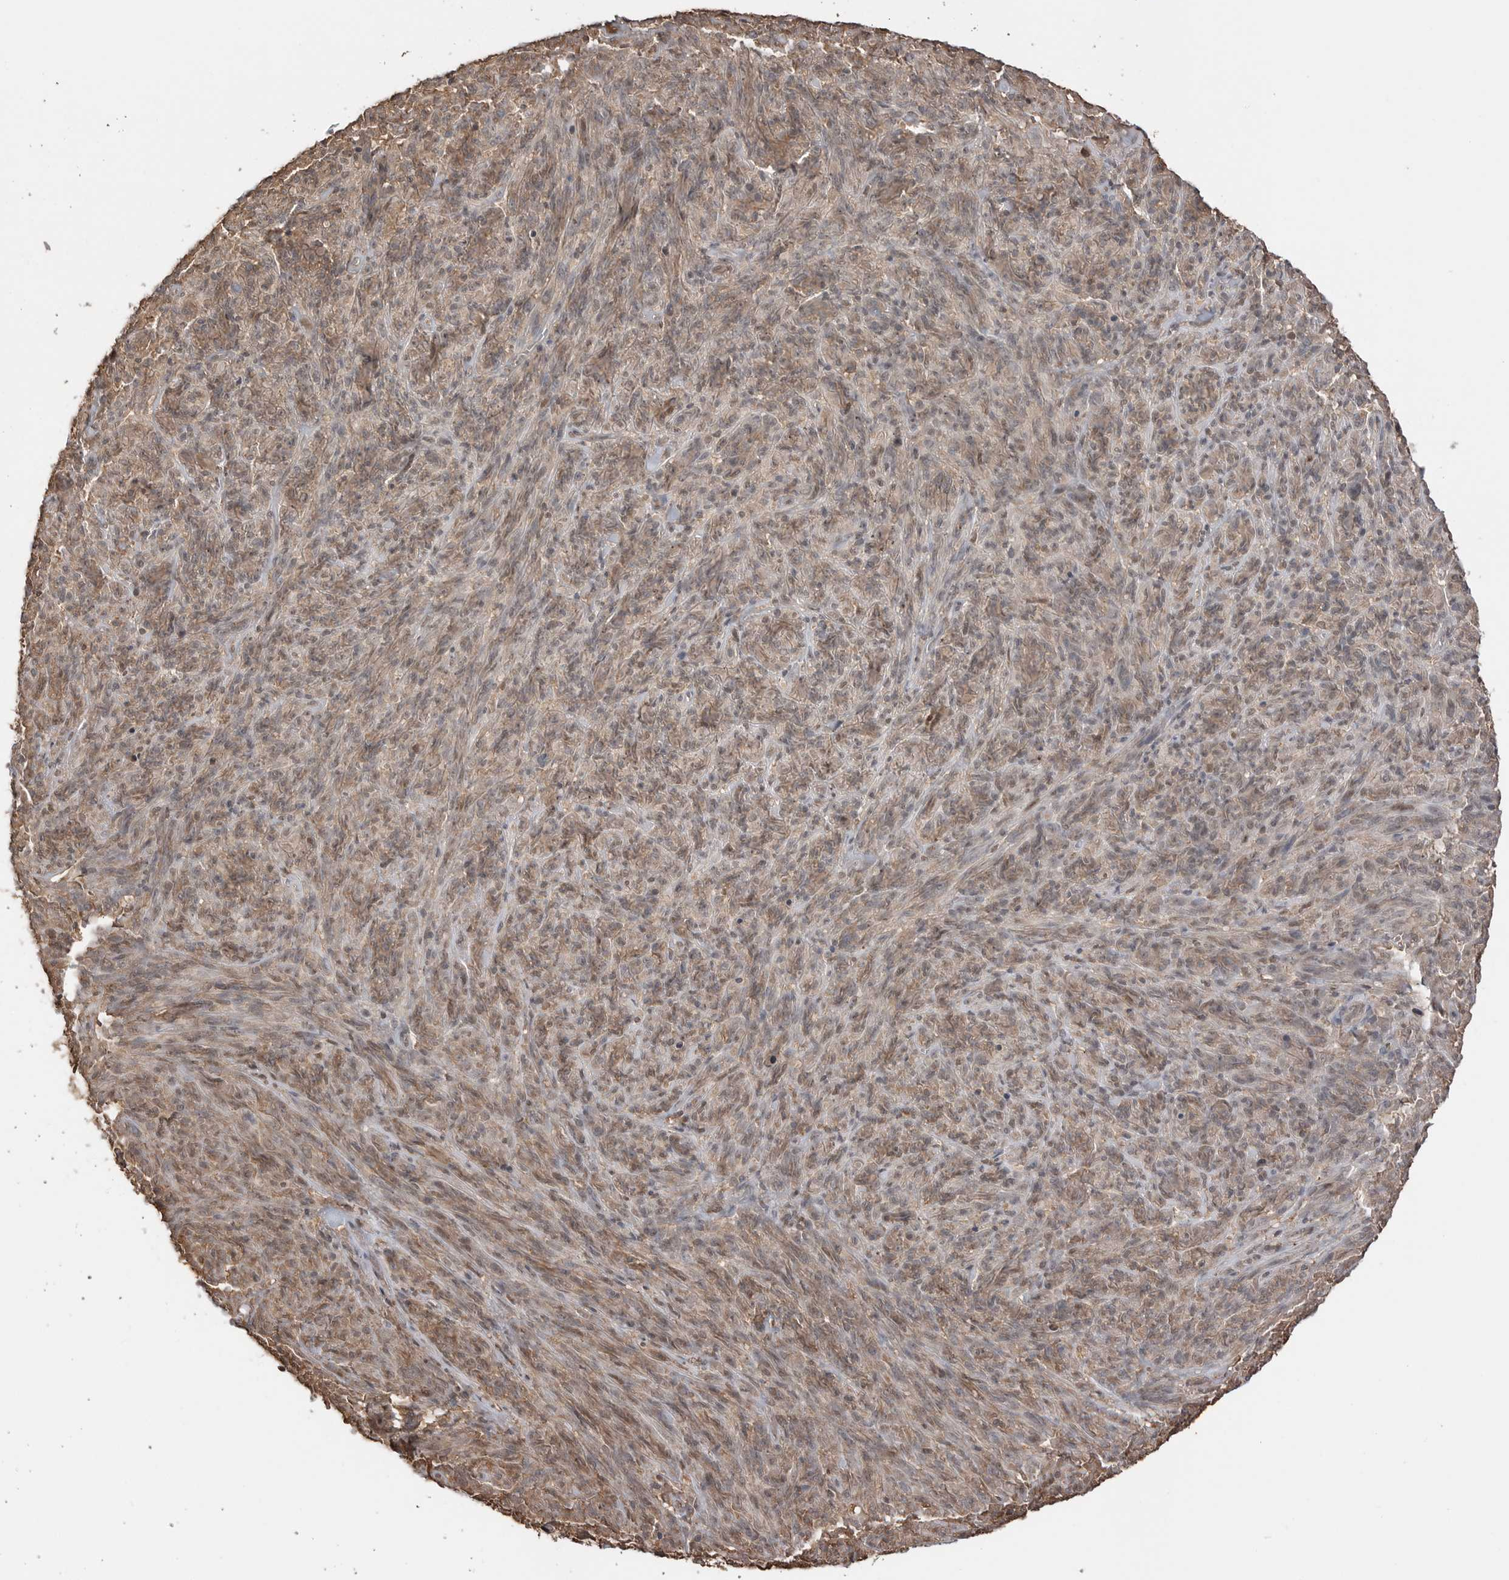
{"staining": {"intensity": "weak", "quantity": ">75%", "location": "cytoplasmic/membranous,nuclear"}, "tissue": "melanoma", "cell_type": "Tumor cells", "image_type": "cancer", "snomed": [{"axis": "morphology", "description": "Malignant melanoma, NOS"}, {"axis": "topography", "description": "Skin of head"}], "caption": "Immunohistochemistry photomicrograph of neoplastic tissue: human melanoma stained using immunohistochemistry (IHC) reveals low levels of weak protein expression localized specifically in the cytoplasmic/membranous and nuclear of tumor cells, appearing as a cytoplasmic/membranous and nuclear brown color.", "gene": "PEAK1", "patient": {"sex": "male", "age": 96}}